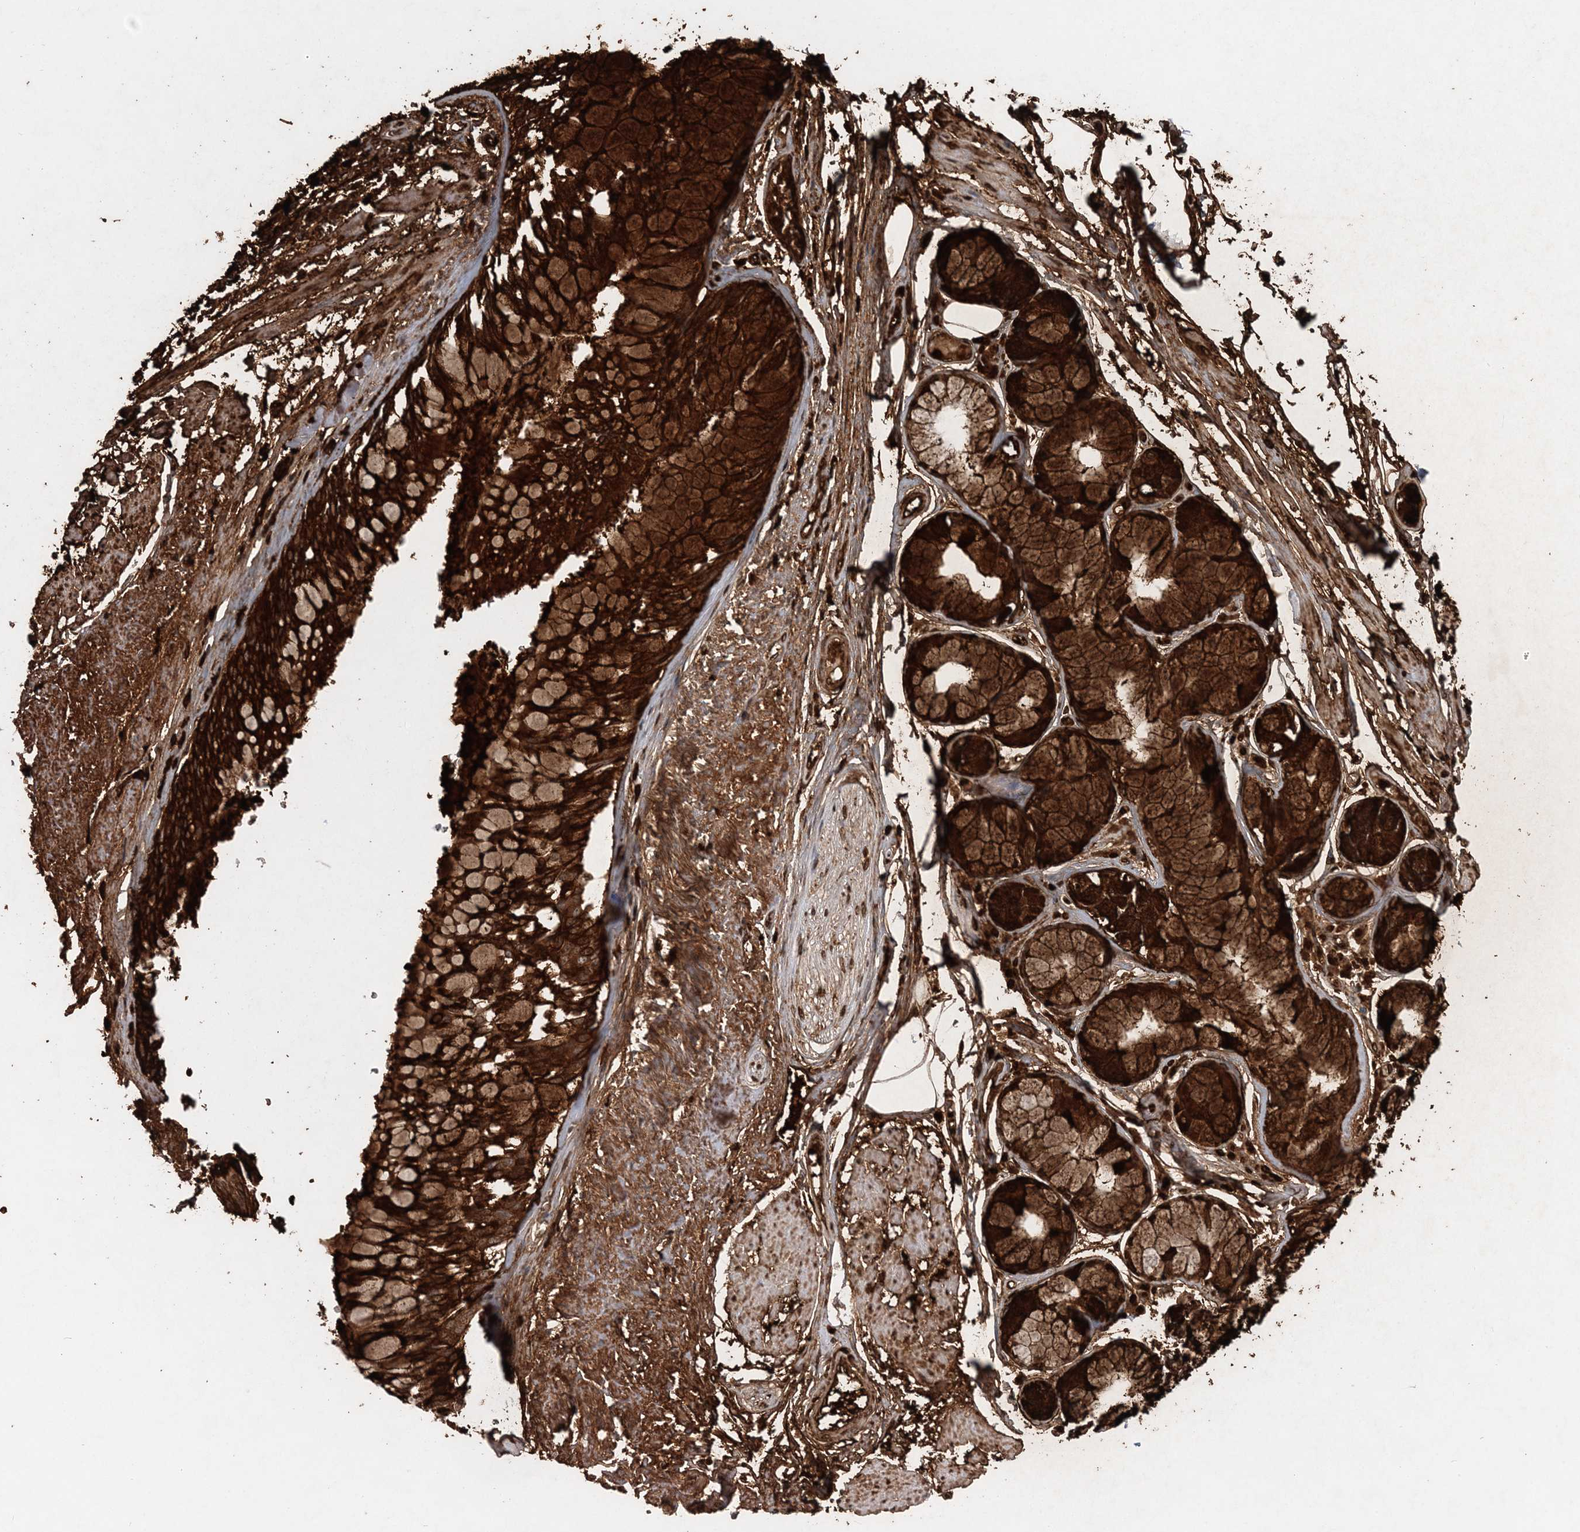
{"staining": {"intensity": "moderate", "quantity": ">75%", "location": "cytoplasmic/membranous"}, "tissue": "adipose tissue", "cell_type": "Adipocytes", "image_type": "normal", "snomed": [{"axis": "morphology", "description": "Normal tissue, NOS"}, {"axis": "topography", "description": "Bronchus"}], "caption": "This micrograph reveals IHC staining of unremarkable adipose tissue, with medium moderate cytoplasmic/membranous positivity in about >75% of adipocytes.", "gene": "RAB14", "patient": {"sex": "male", "age": 66}}